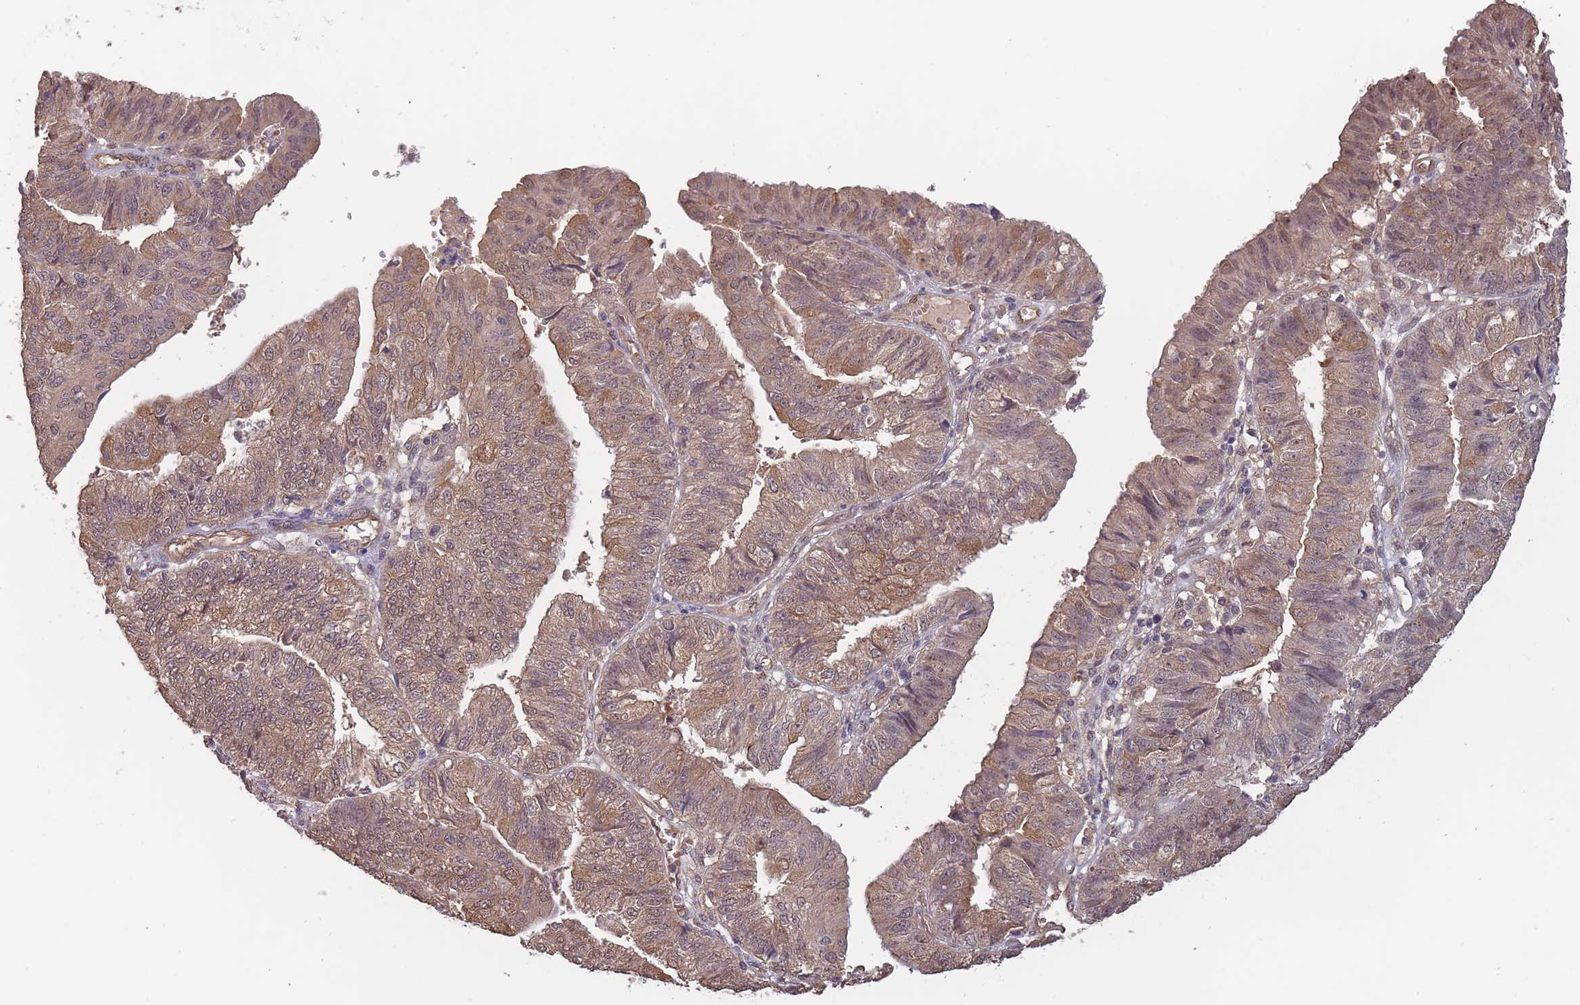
{"staining": {"intensity": "moderate", "quantity": "25%-75%", "location": "cytoplasmic/membranous"}, "tissue": "endometrial cancer", "cell_type": "Tumor cells", "image_type": "cancer", "snomed": [{"axis": "morphology", "description": "Adenocarcinoma, NOS"}, {"axis": "topography", "description": "Endometrium"}], "caption": "The micrograph exhibits a brown stain indicating the presence of a protein in the cytoplasmic/membranous of tumor cells in adenocarcinoma (endometrial).", "gene": "KIAA1755", "patient": {"sex": "female", "age": 56}}